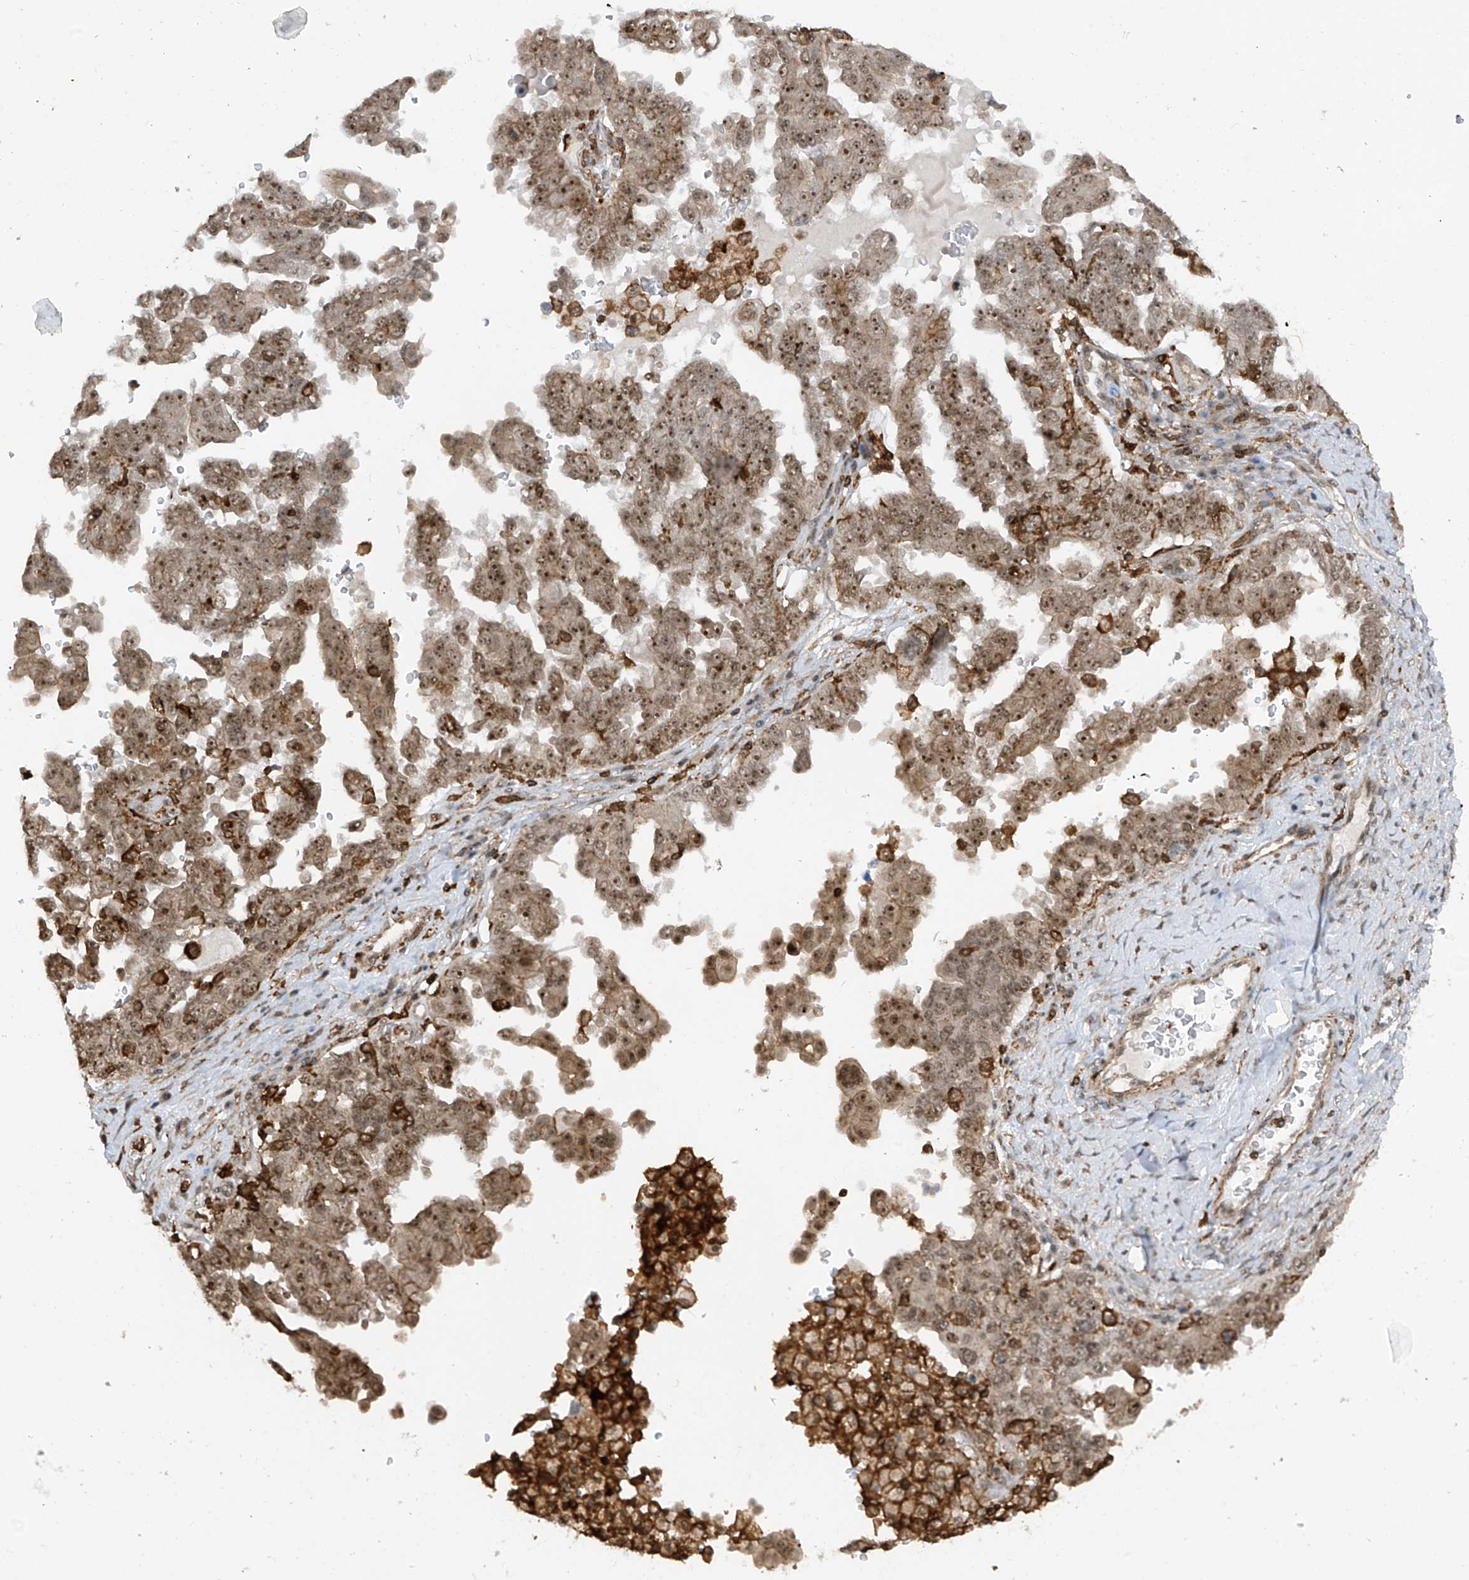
{"staining": {"intensity": "moderate", "quantity": ">75%", "location": "nuclear"}, "tissue": "ovarian cancer", "cell_type": "Tumor cells", "image_type": "cancer", "snomed": [{"axis": "morphology", "description": "Carcinoma, endometroid"}, {"axis": "topography", "description": "Ovary"}], "caption": "Ovarian cancer tissue reveals moderate nuclear staining in approximately >75% of tumor cells", "gene": "REPIN1", "patient": {"sex": "female", "age": 62}}